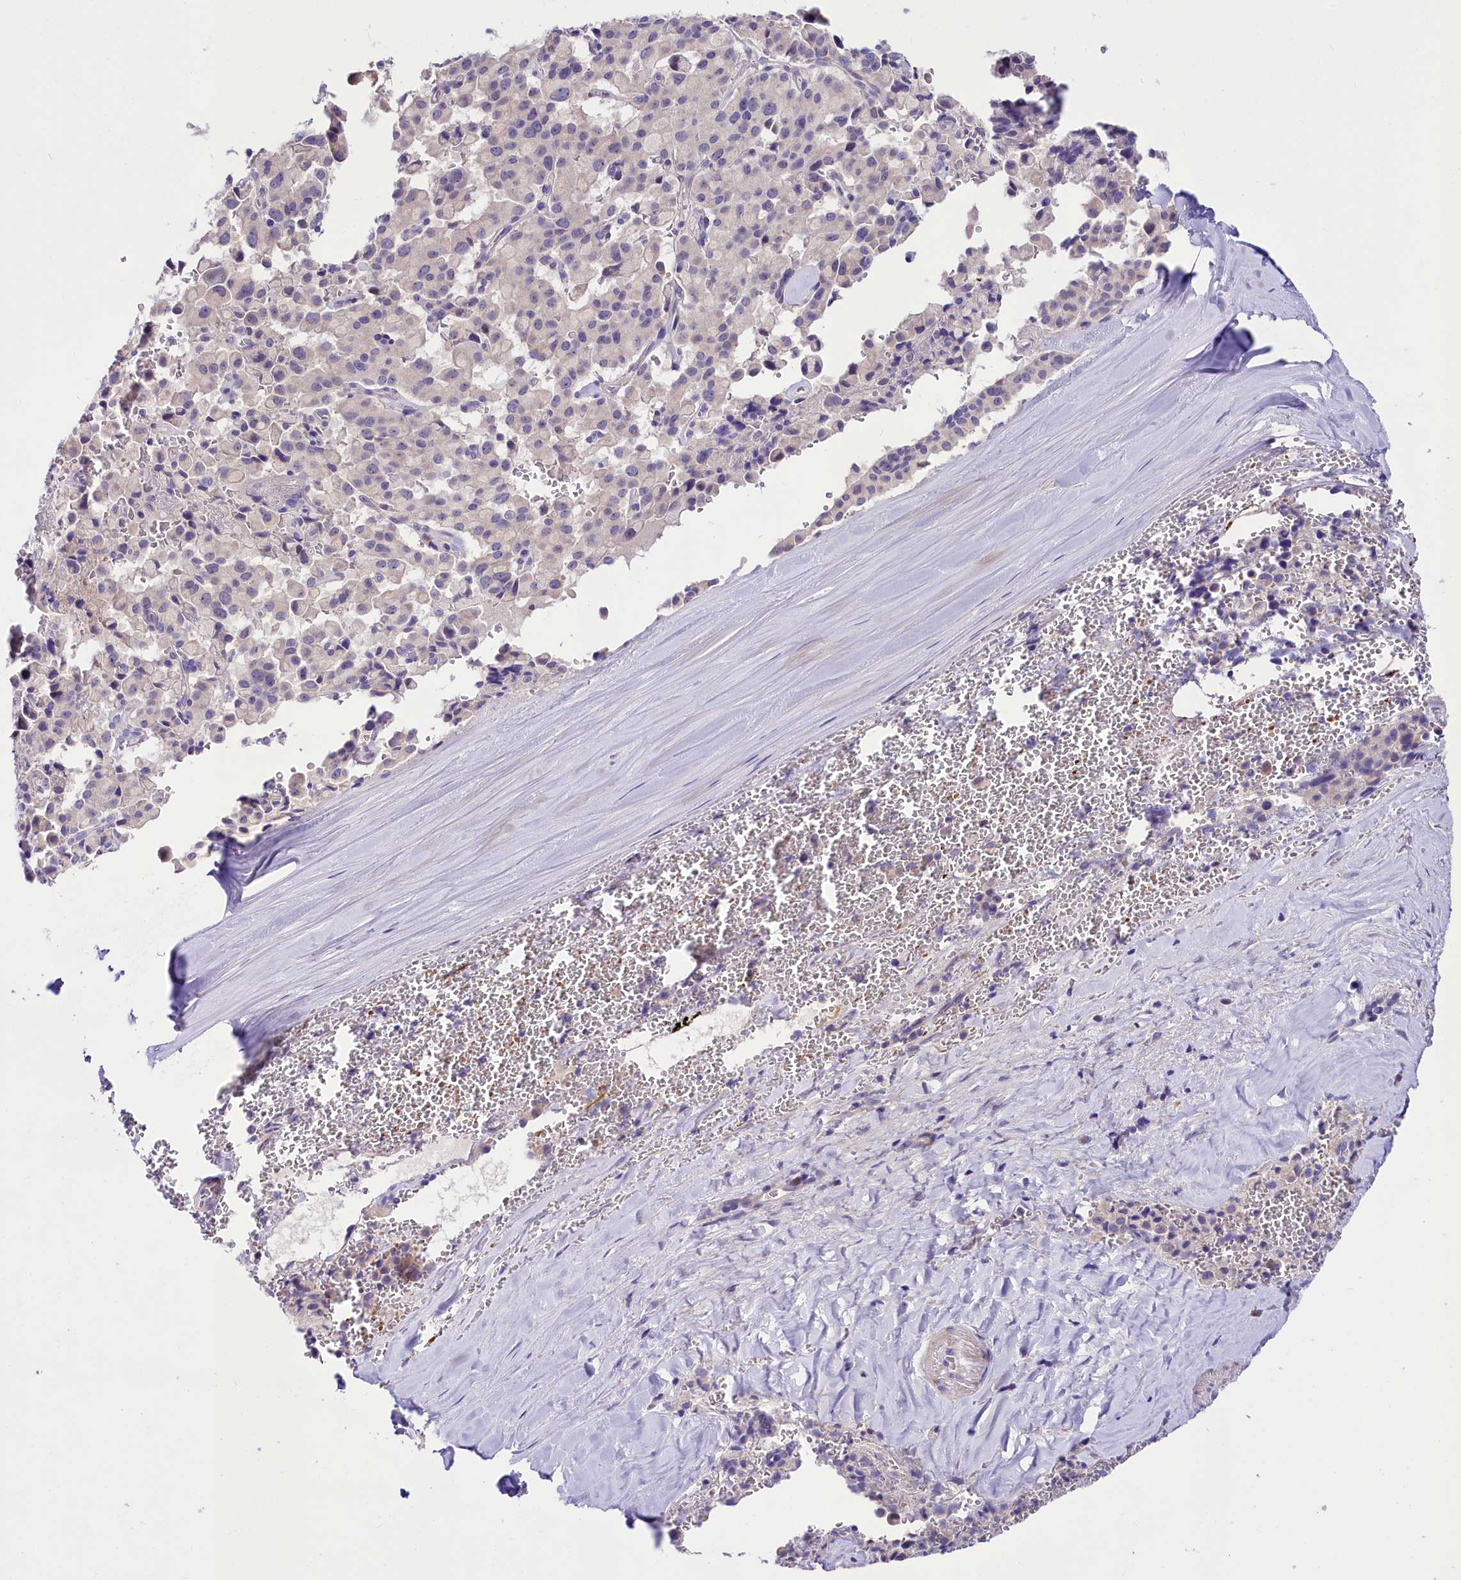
{"staining": {"intensity": "negative", "quantity": "none", "location": "none"}, "tissue": "pancreatic cancer", "cell_type": "Tumor cells", "image_type": "cancer", "snomed": [{"axis": "morphology", "description": "Adenocarcinoma, NOS"}, {"axis": "topography", "description": "Pancreas"}], "caption": "Tumor cells show no significant expression in pancreatic cancer (adenocarcinoma).", "gene": "ABHD5", "patient": {"sex": "male", "age": 65}}